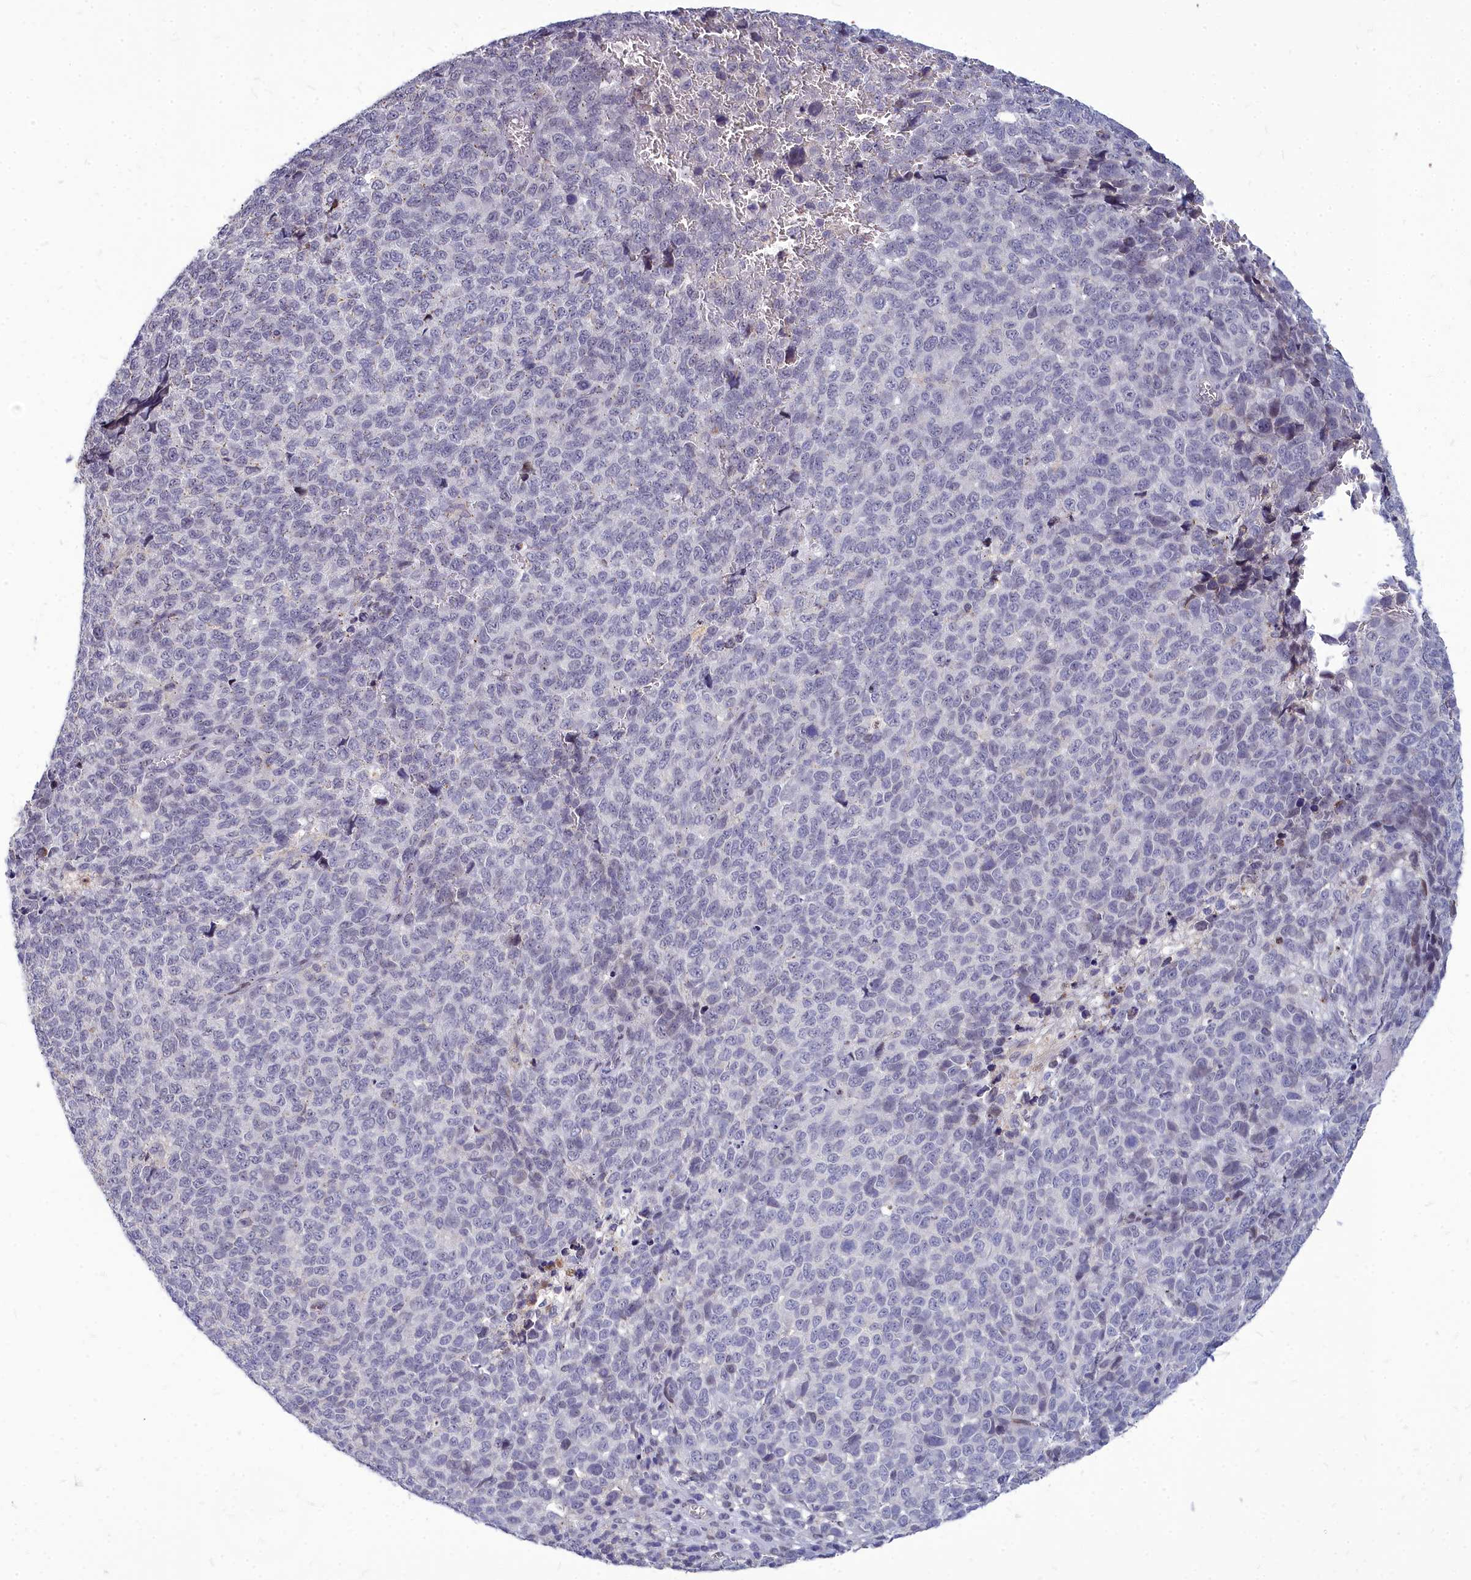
{"staining": {"intensity": "negative", "quantity": "none", "location": "none"}, "tissue": "melanoma", "cell_type": "Tumor cells", "image_type": "cancer", "snomed": [{"axis": "morphology", "description": "Malignant melanoma, NOS"}, {"axis": "topography", "description": "Nose, NOS"}], "caption": "An image of melanoma stained for a protein exhibits no brown staining in tumor cells.", "gene": "NOXA1", "patient": {"sex": "female", "age": 48}}